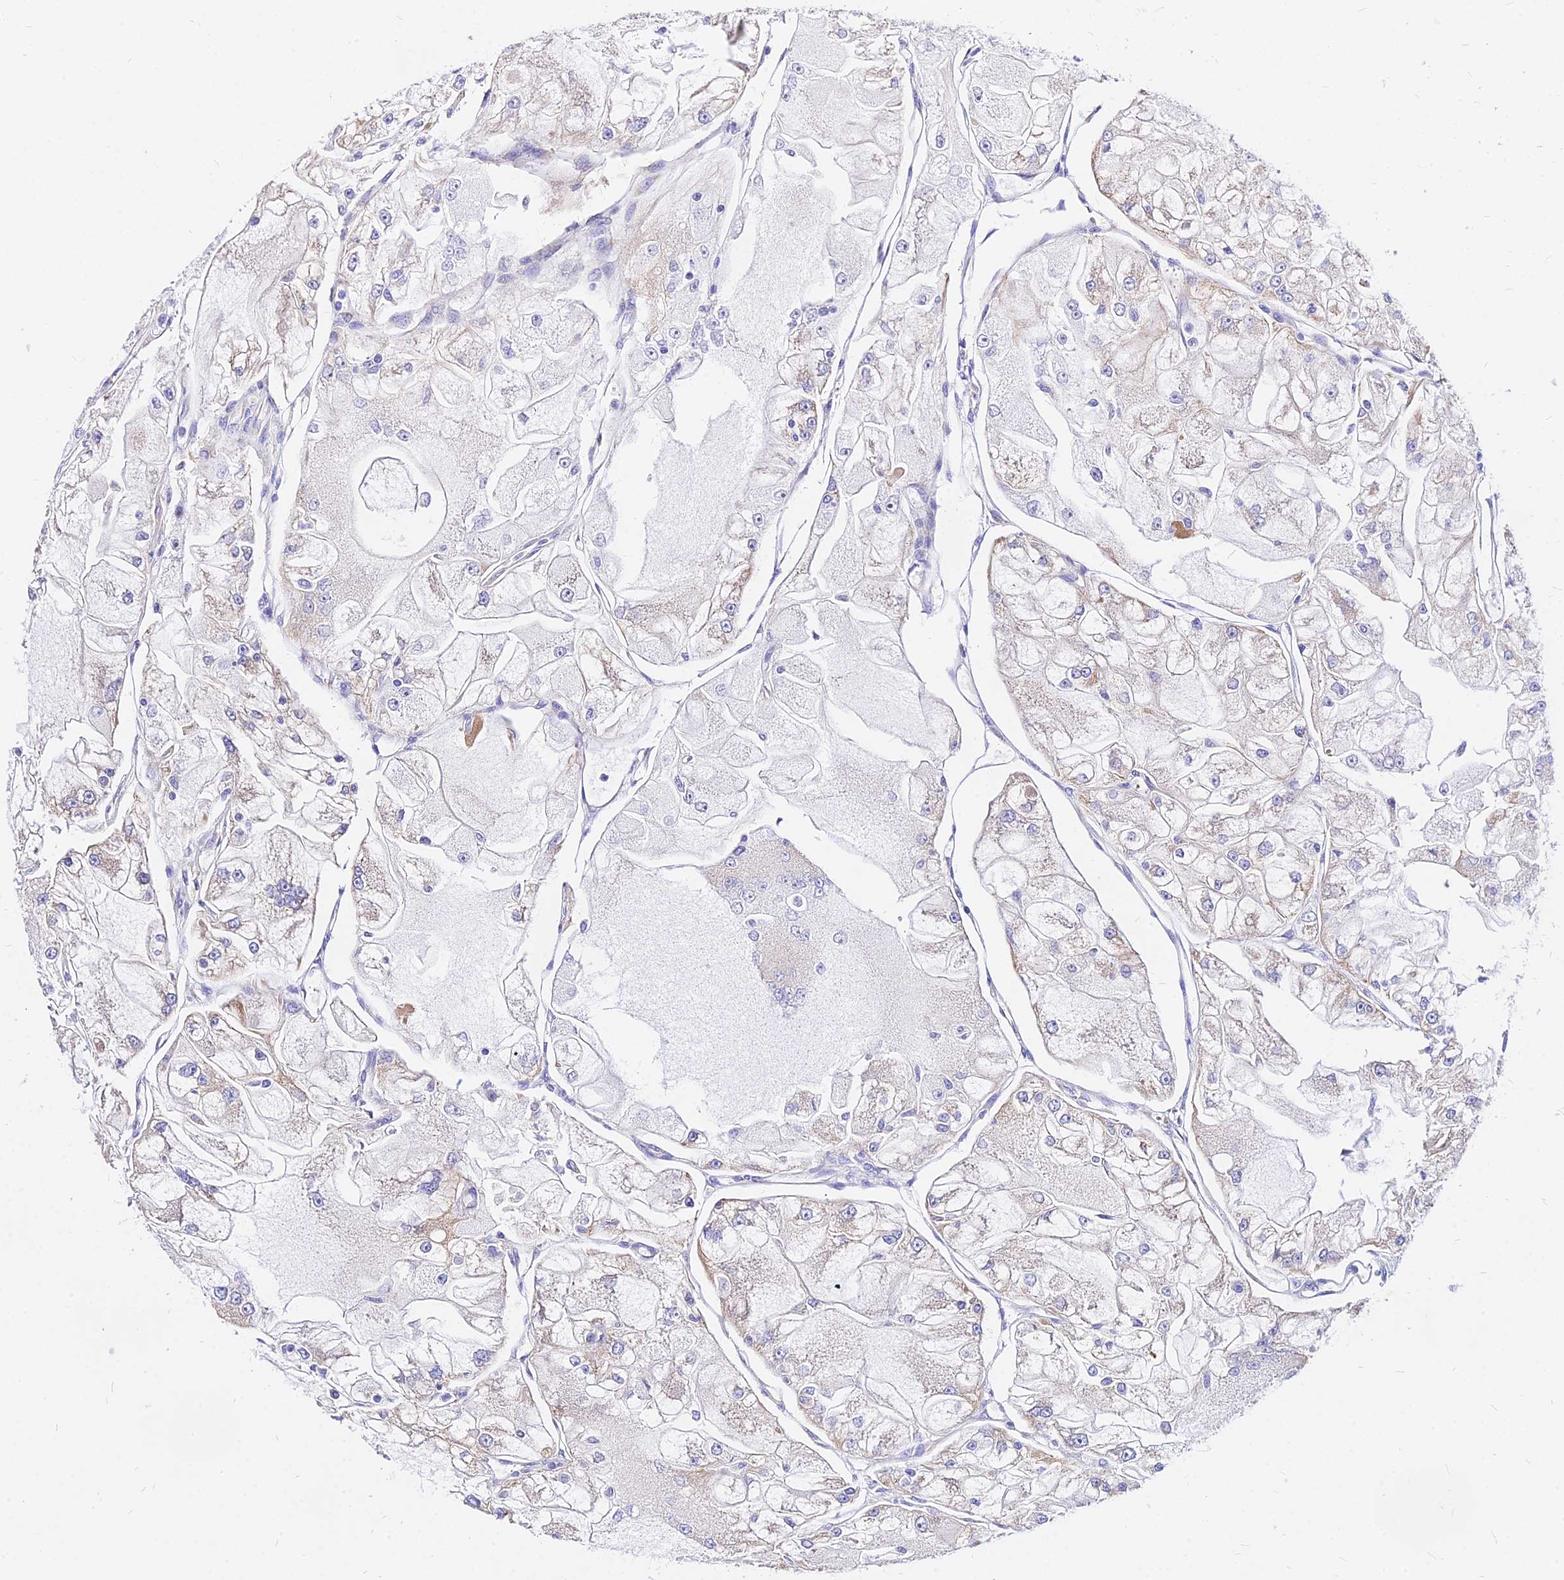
{"staining": {"intensity": "negative", "quantity": "none", "location": "none"}, "tissue": "renal cancer", "cell_type": "Tumor cells", "image_type": "cancer", "snomed": [{"axis": "morphology", "description": "Adenocarcinoma, NOS"}, {"axis": "topography", "description": "Kidney"}], "caption": "Renal adenocarcinoma was stained to show a protein in brown. There is no significant expression in tumor cells.", "gene": "MRPL3", "patient": {"sex": "female", "age": 72}}